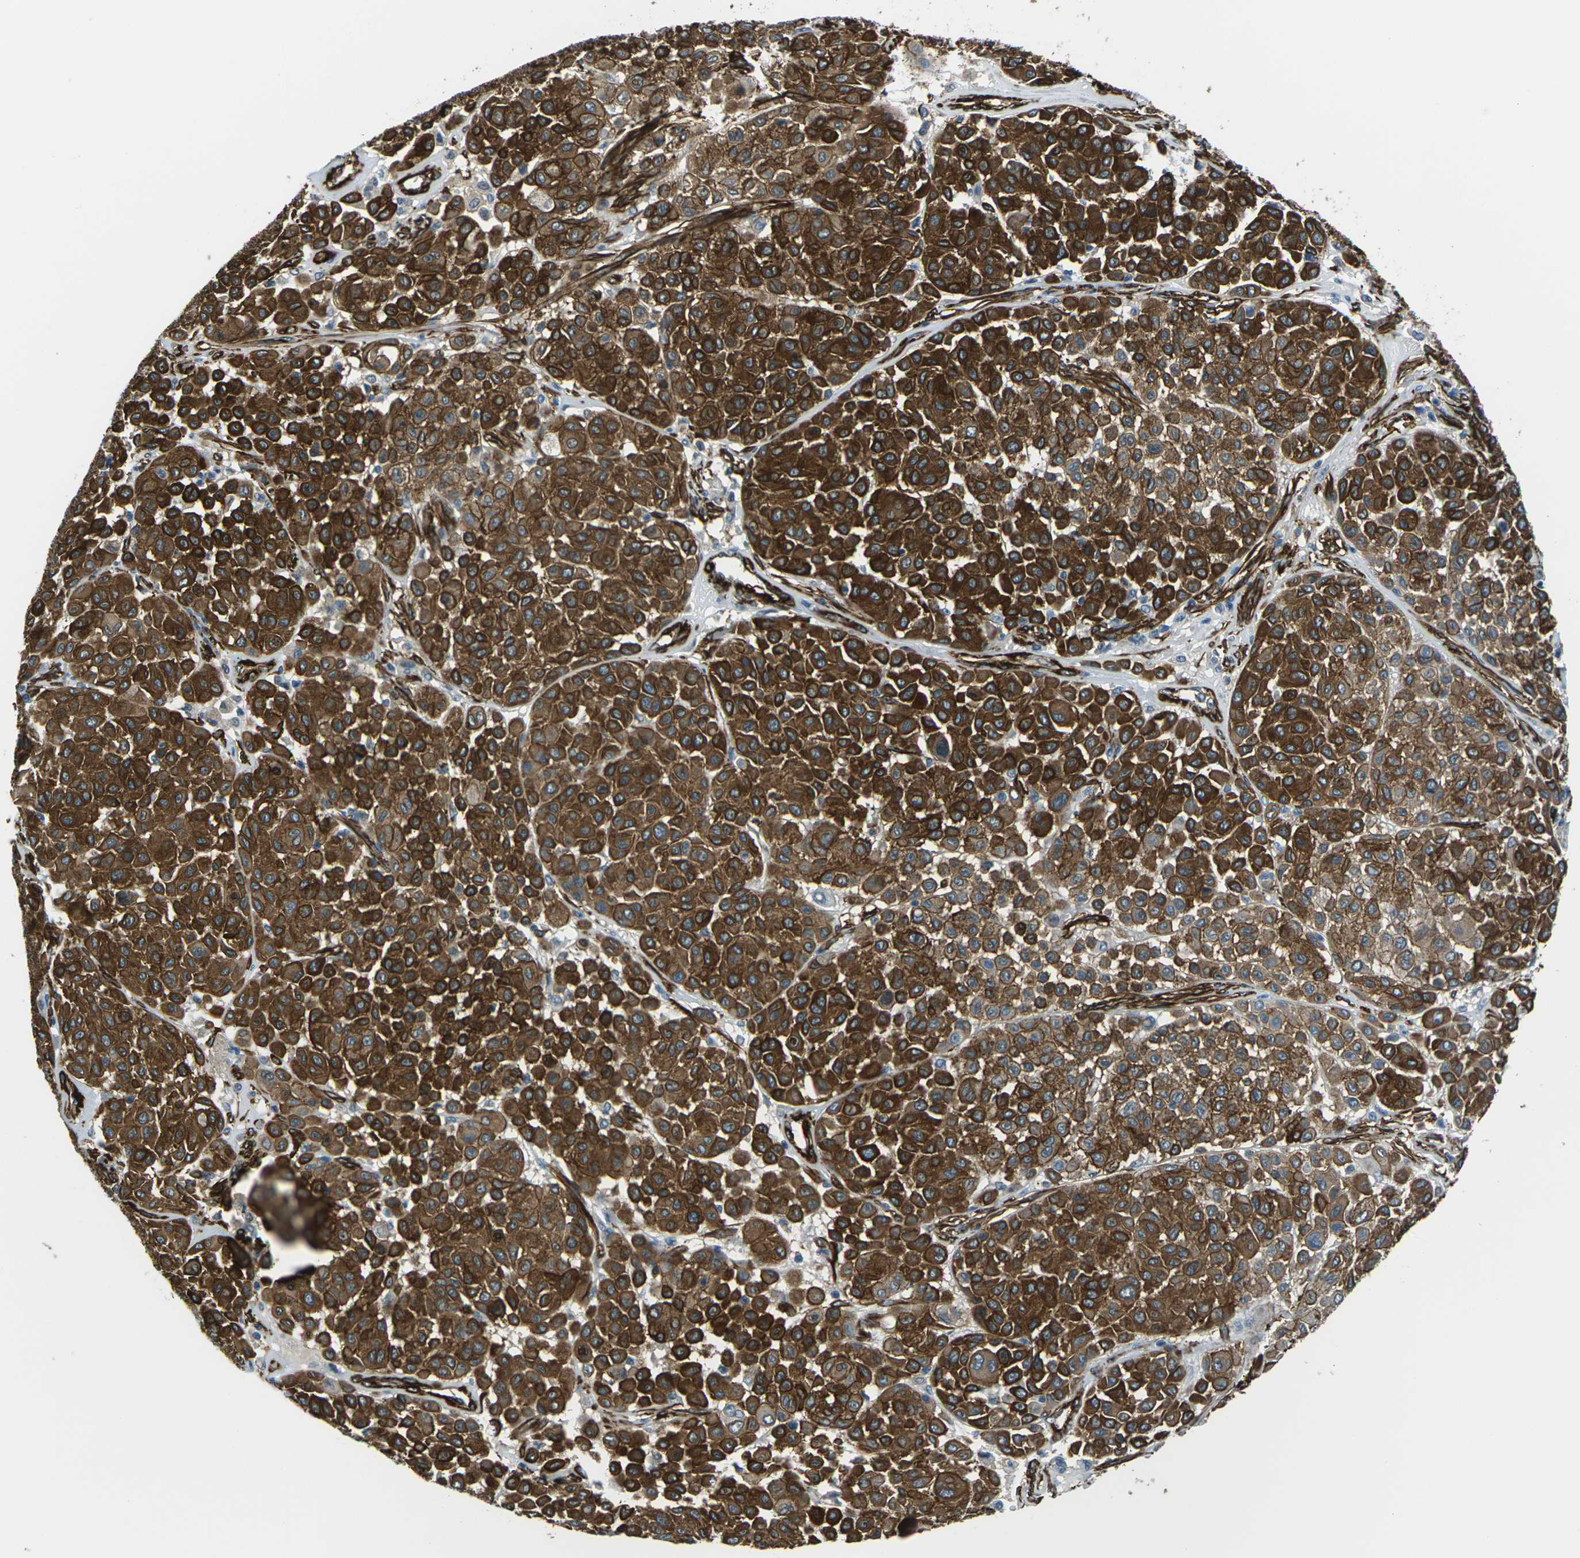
{"staining": {"intensity": "strong", "quantity": ">75%", "location": "cytoplasmic/membranous"}, "tissue": "melanoma", "cell_type": "Tumor cells", "image_type": "cancer", "snomed": [{"axis": "morphology", "description": "Malignant melanoma, Metastatic site"}, {"axis": "topography", "description": "Soft tissue"}], "caption": "Tumor cells exhibit high levels of strong cytoplasmic/membranous expression in about >75% of cells in human melanoma.", "gene": "GRAMD1C", "patient": {"sex": "male", "age": 41}}